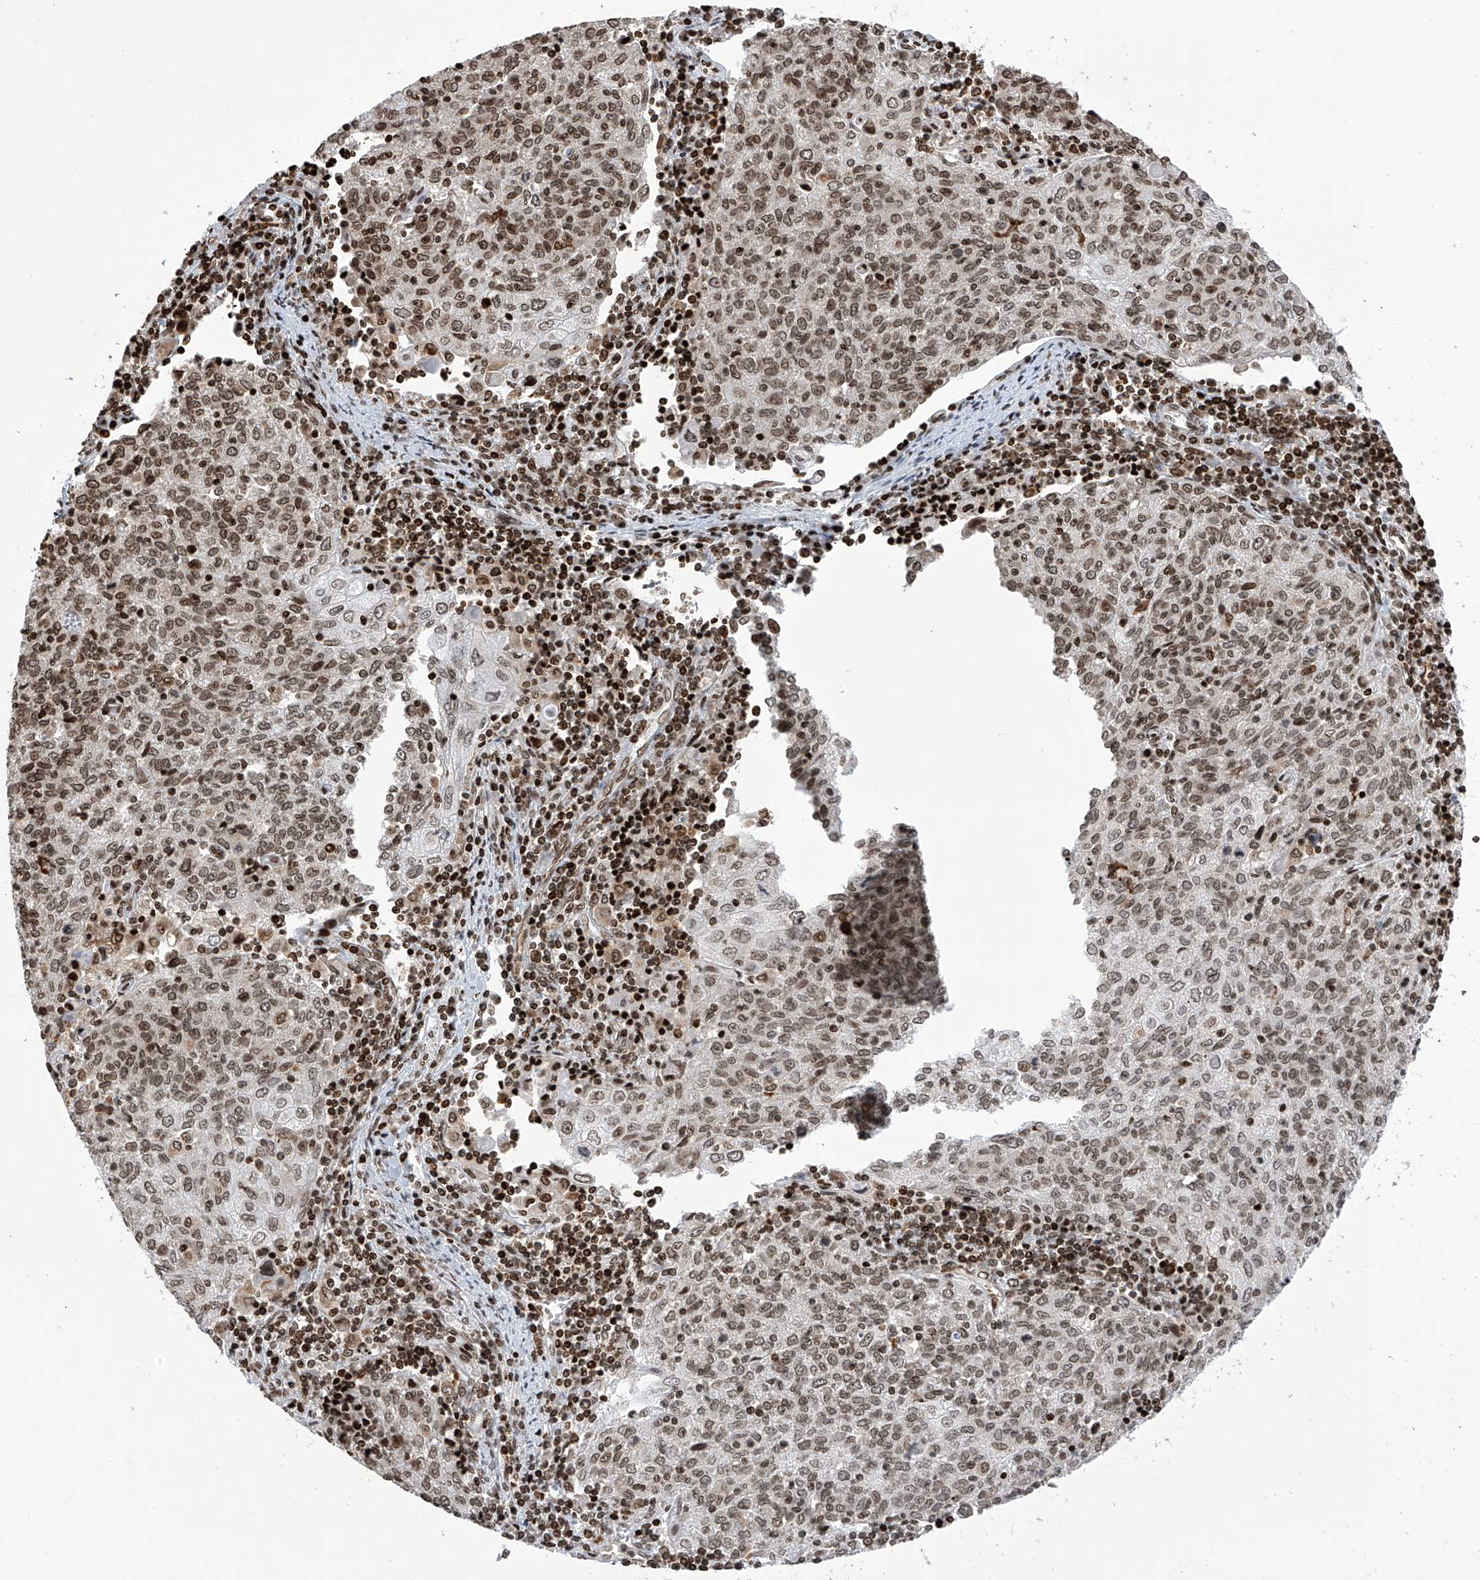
{"staining": {"intensity": "moderate", "quantity": ">75%", "location": "nuclear"}, "tissue": "cervical cancer", "cell_type": "Tumor cells", "image_type": "cancer", "snomed": [{"axis": "morphology", "description": "Squamous cell carcinoma, NOS"}, {"axis": "topography", "description": "Cervix"}], "caption": "This image shows immunohistochemistry (IHC) staining of human cervical squamous cell carcinoma, with medium moderate nuclear staining in approximately >75% of tumor cells.", "gene": "PAK1IP1", "patient": {"sex": "female", "age": 48}}